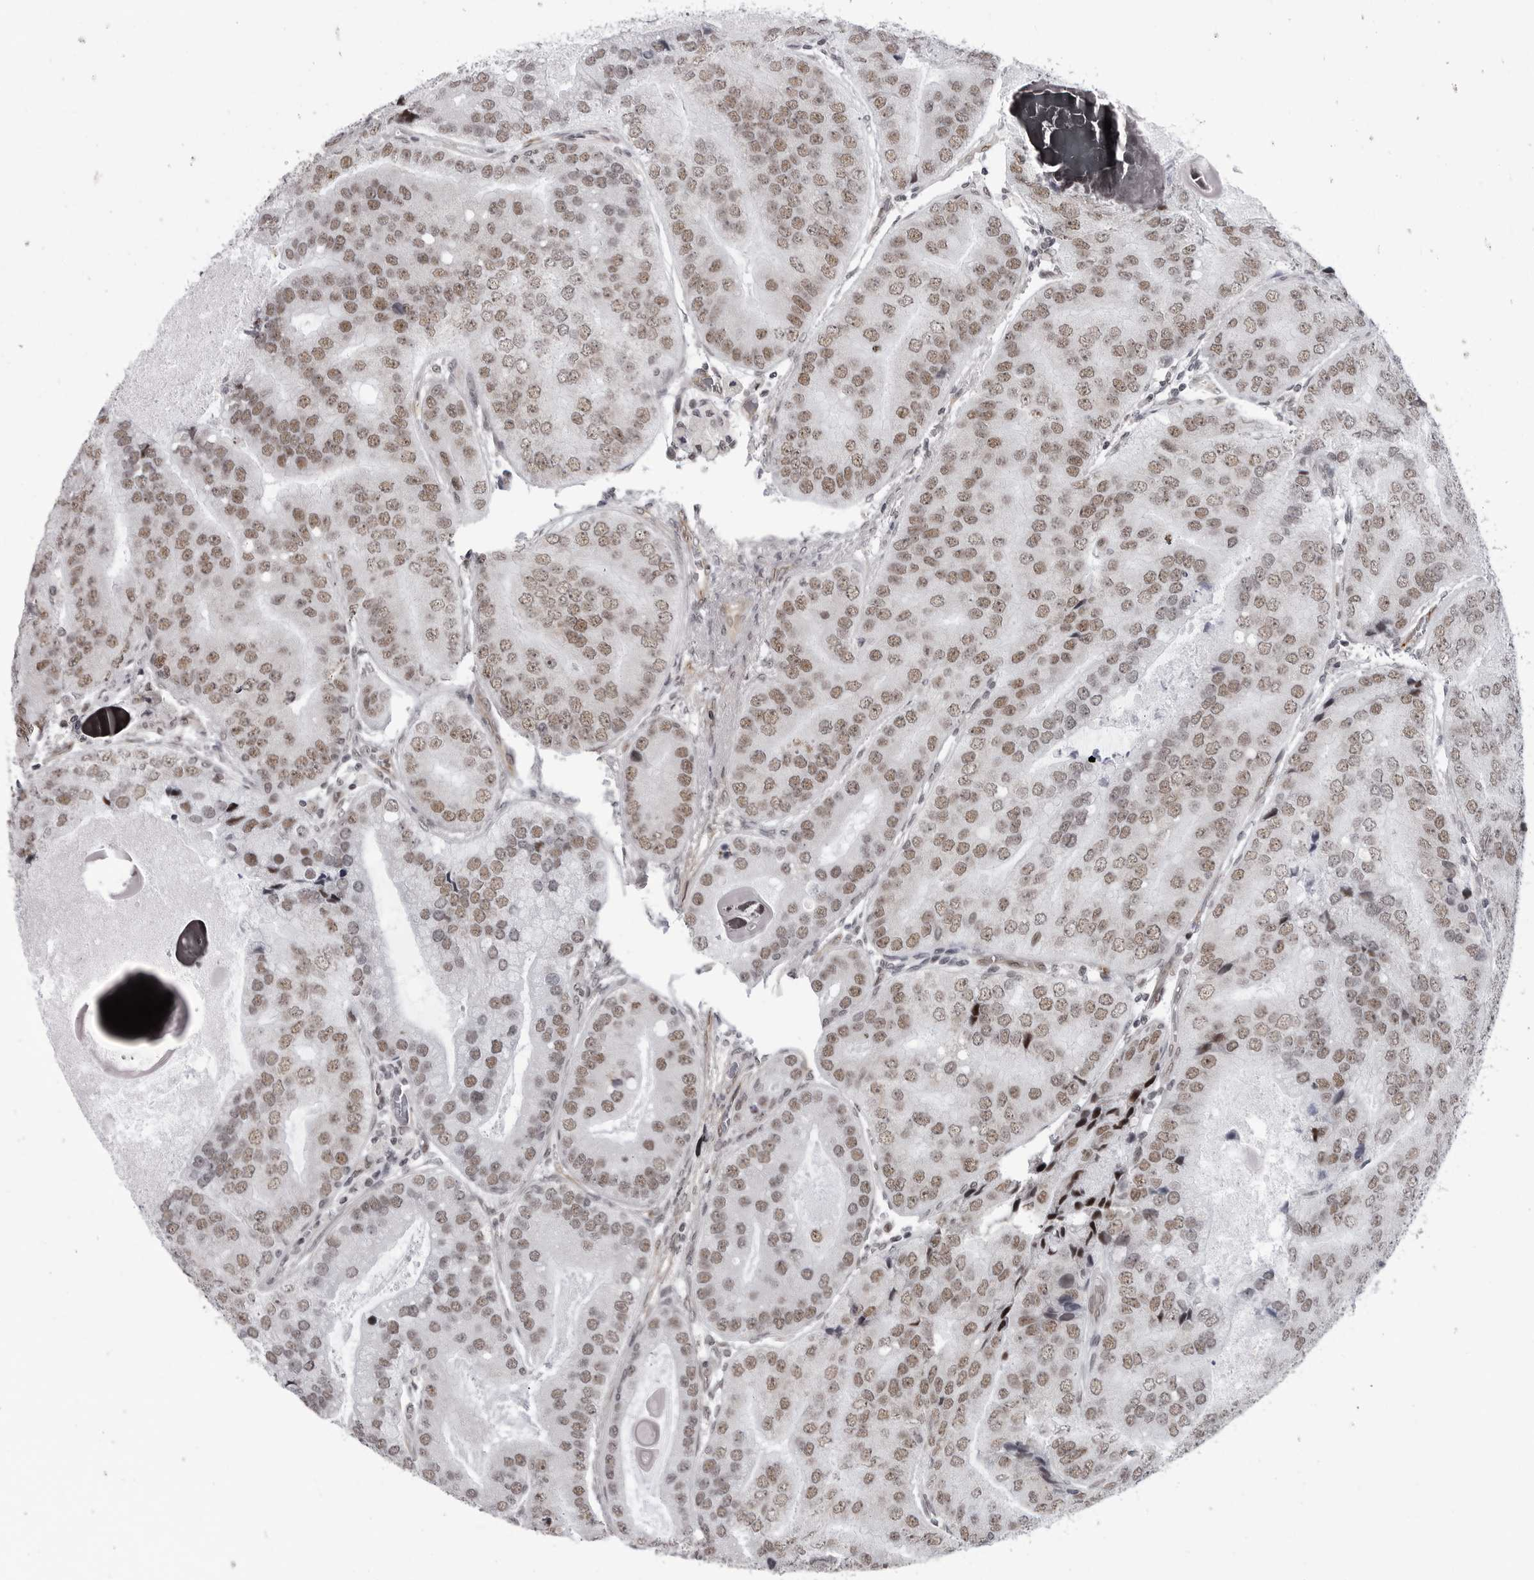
{"staining": {"intensity": "moderate", "quantity": ">75%", "location": "nuclear"}, "tissue": "prostate cancer", "cell_type": "Tumor cells", "image_type": "cancer", "snomed": [{"axis": "morphology", "description": "Adenocarcinoma, High grade"}, {"axis": "topography", "description": "Prostate"}], "caption": "Immunohistochemistry (DAB) staining of prostate cancer (high-grade adenocarcinoma) reveals moderate nuclear protein expression in approximately >75% of tumor cells.", "gene": "RNF26", "patient": {"sex": "male", "age": 70}}